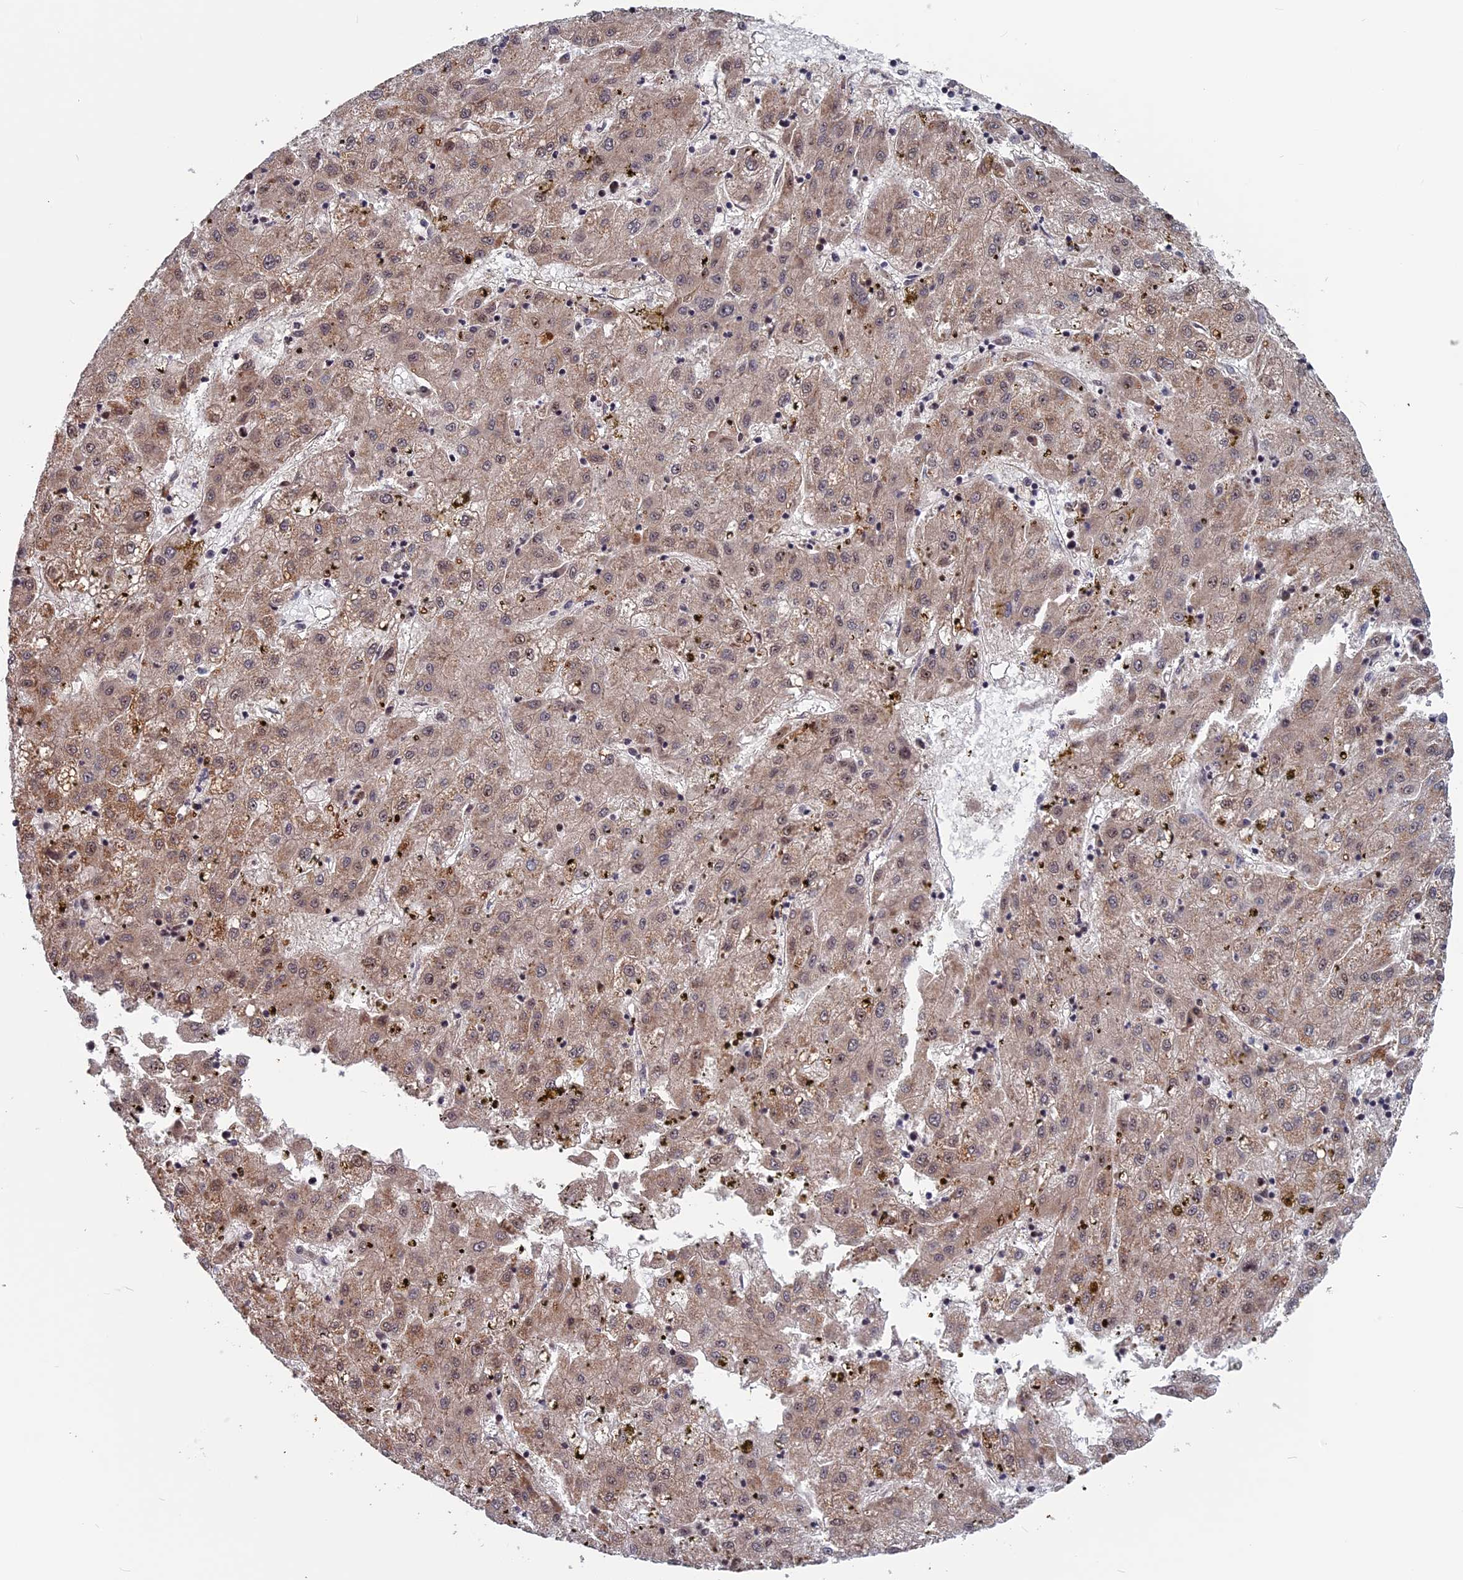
{"staining": {"intensity": "weak", "quantity": "25%-75%", "location": "cytoplasmic/membranous"}, "tissue": "liver cancer", "cell_type": "Tumor cells", "image_type": "cancer", "snomed": [{"axis": "morphology", "description": "Carcinoma, Hepatocellular, NOS"}, {"axis": "topography", "description": "Liver"}], "caption": "This histopathology image demonstrates IHC staining of liver cancer (hepatocellular carcinoma), with low weak cytoplasmic/membranous staining in approximately 25%-75% of tumor cells.", "gene": "CACTIN", "patient": {"sex": "male", "age": 72}}